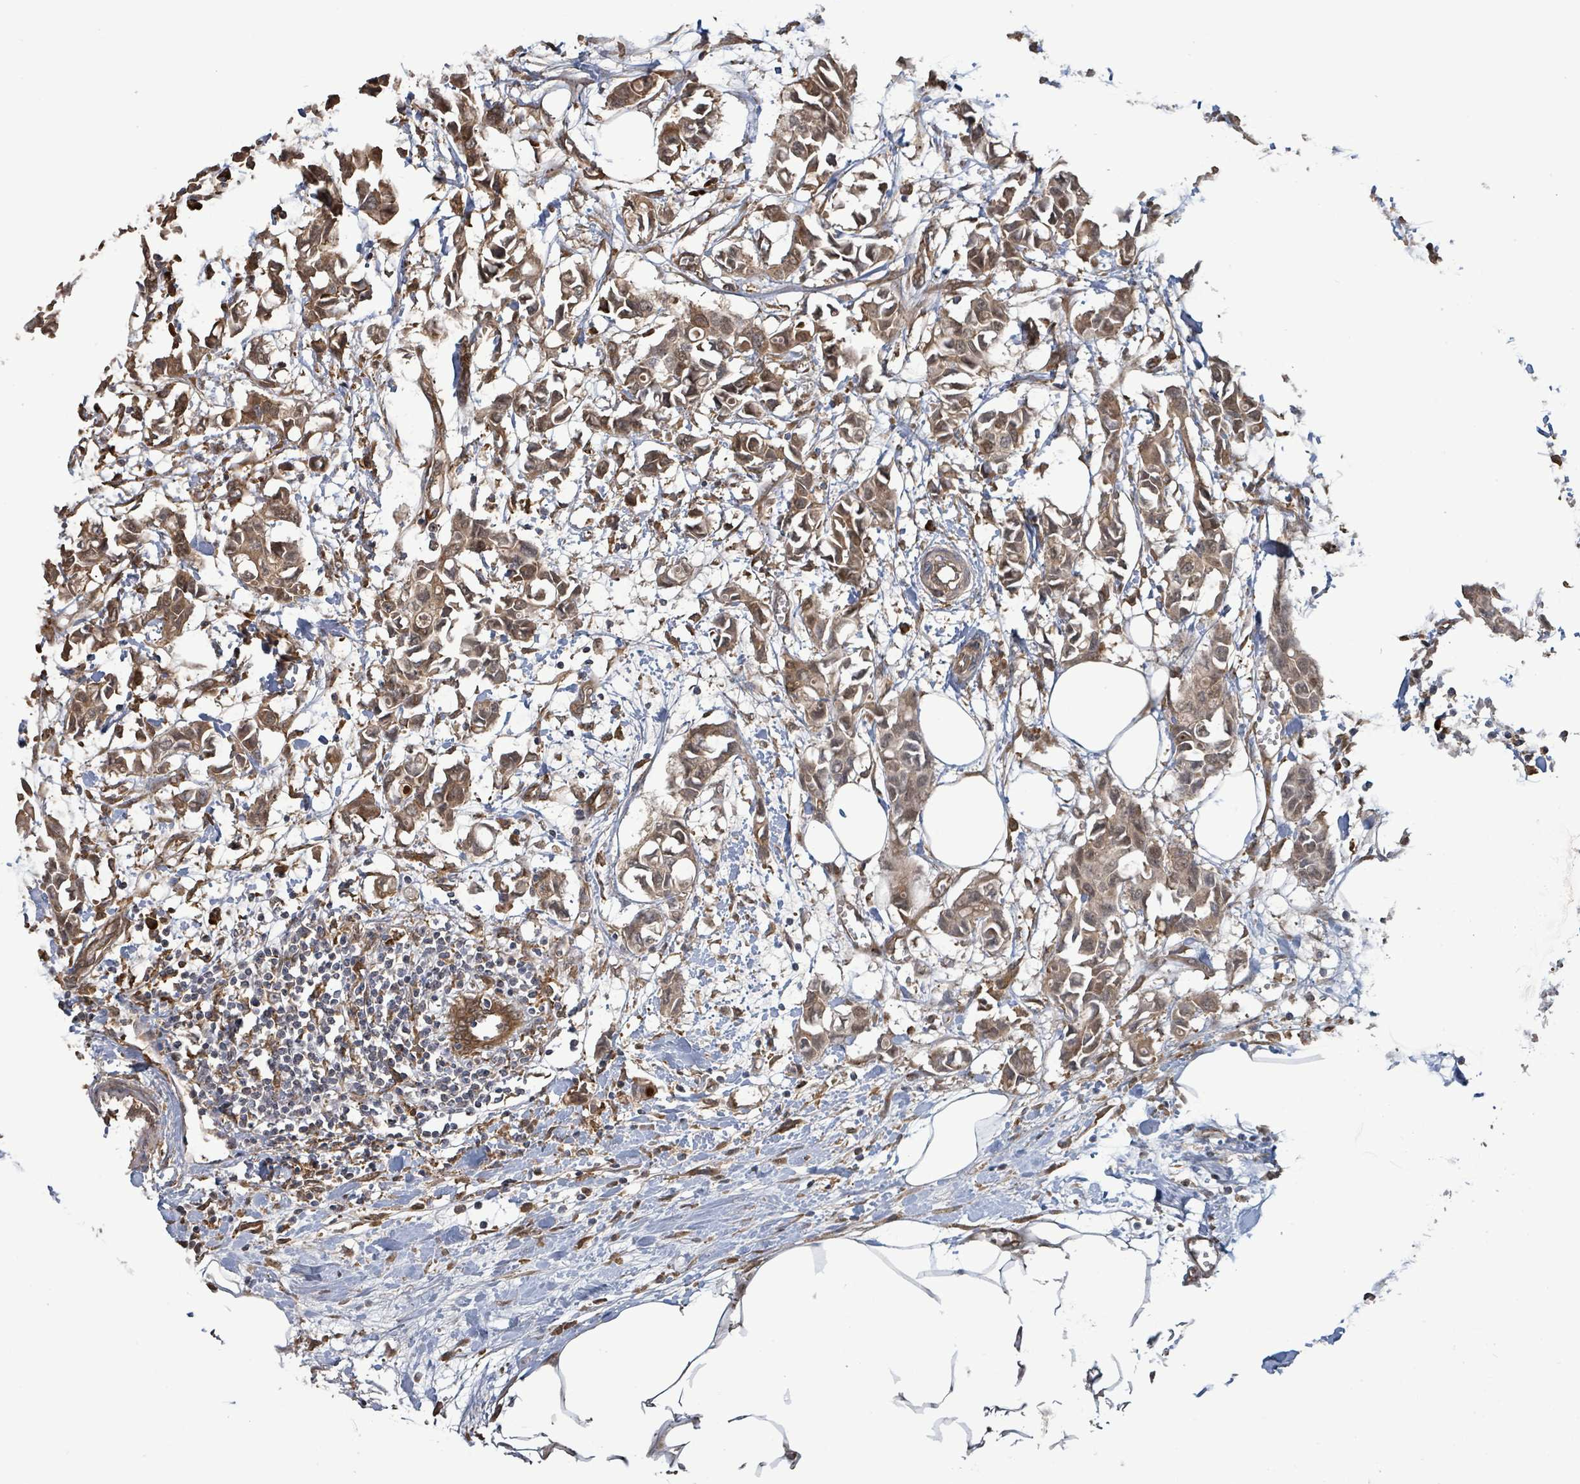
{"staining": {"intensity": "moderate", "quantity": ">75%", "location": "cytoplasmic/membranous"}, "tissue": "breast cancer", "cell_type": "Tumor cells", "image_type": "cancer", "snomed": [{"axis": "morphology", "description": "Duct carcinoma"}, {"axis": "topography", "description": "Breast"}], "caption": "This micrograph shows IHC staining of breast cancer (invasive ductal carcinoma), with medium moderate cytoplasmic/membranous positivity in about >75% of tumor cells.", "gene": "ARPIN", "patient": {"sex": "female", "age": 41}}